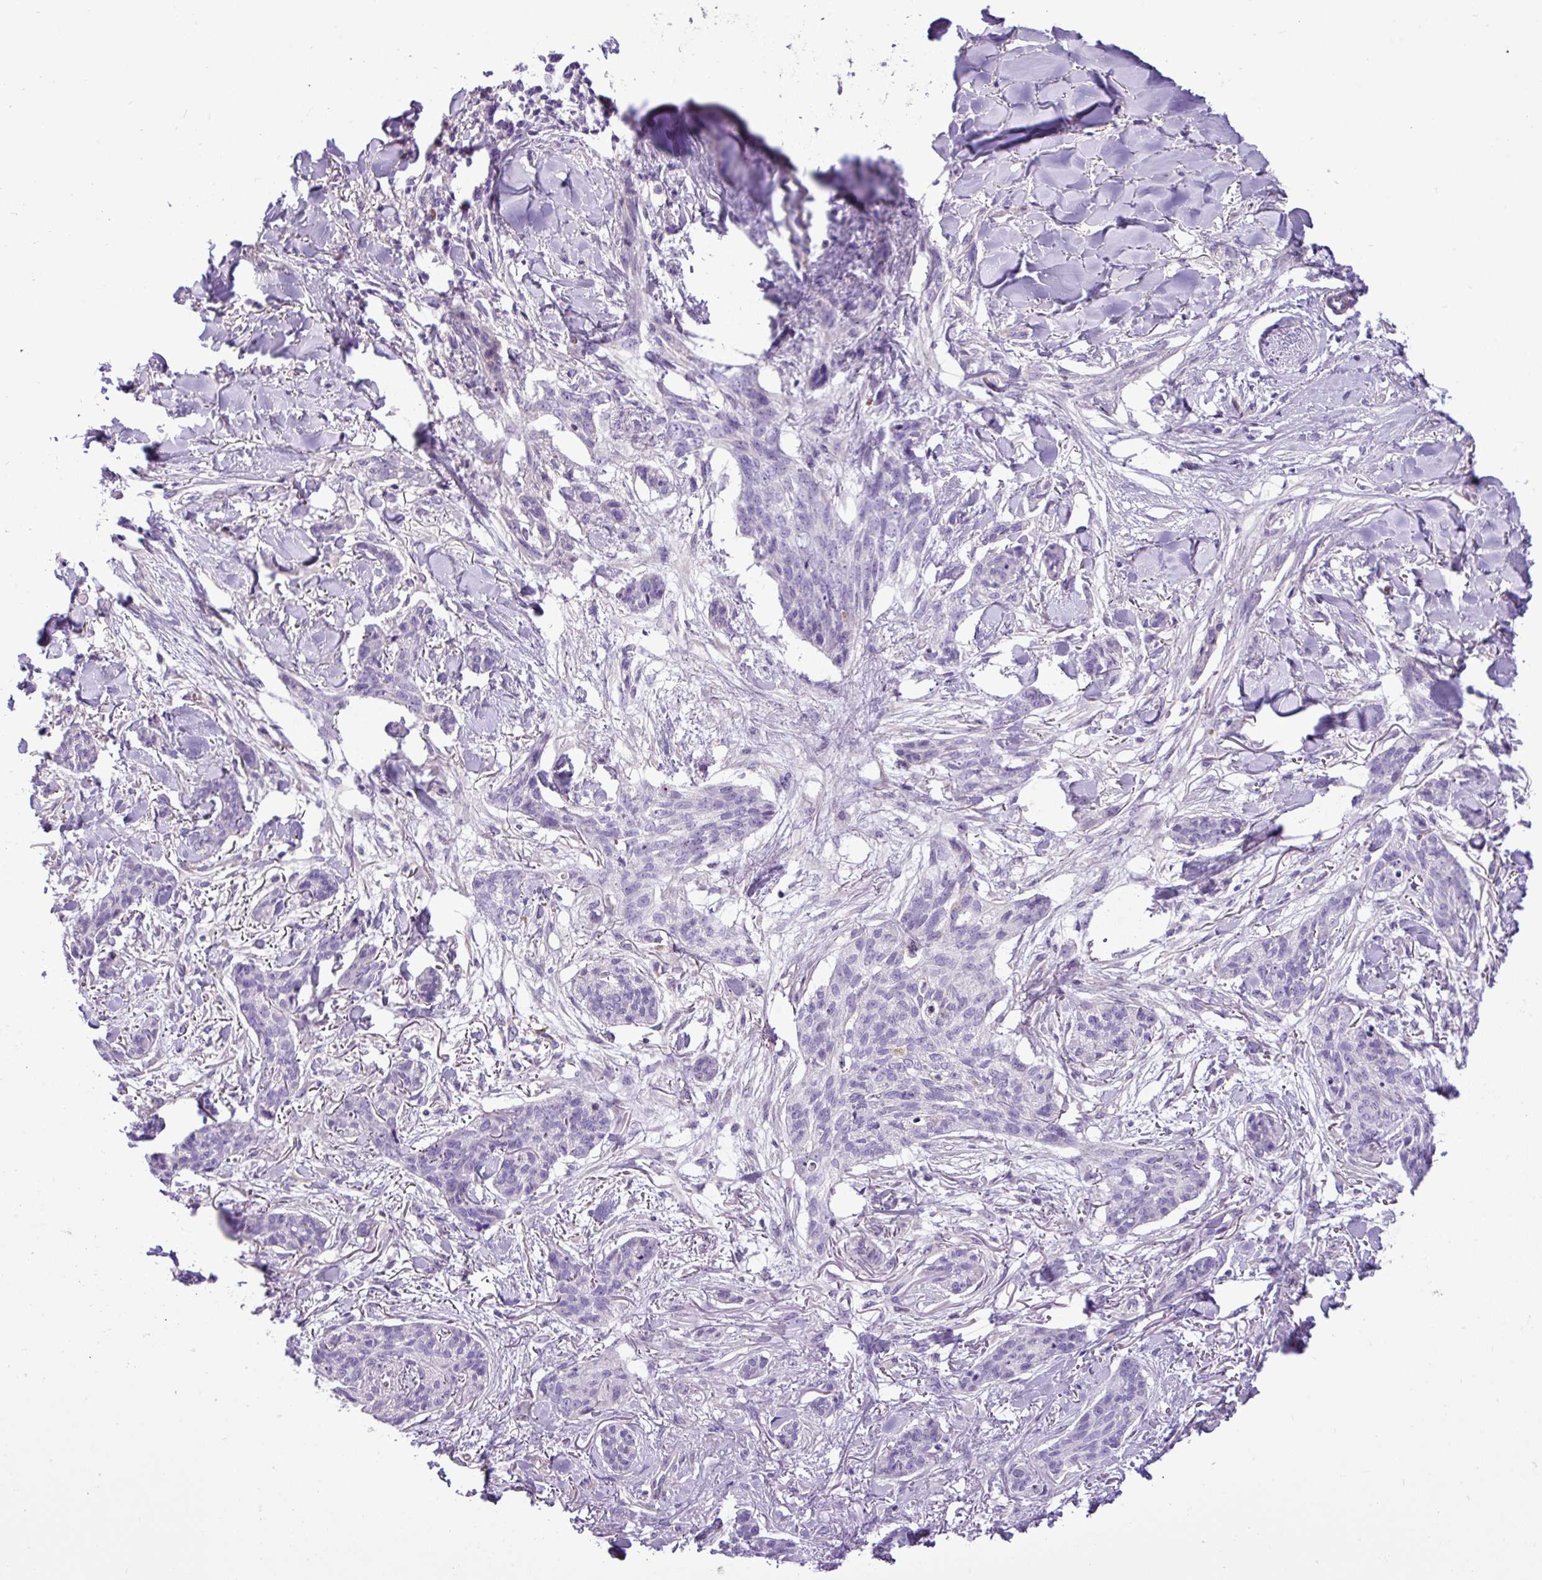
{"staining": {"intensity": "negative", "quantity": "none", "location": "none"}, "tissue": "skin cancer", "cell_type": "Tumor cells", "image_type": "cancer", "snomed": [{"axis": "morphology", "description": "Basal cell carcinoma"}, {"axis": "topography", "description": "Skin"}], "caption": "Micrograph shows no significant protein positivity in tumor cells of basal cell carcinoma (skin).", "gene": "C11orf91", "patient": {"sex": "male", "age": 52}}